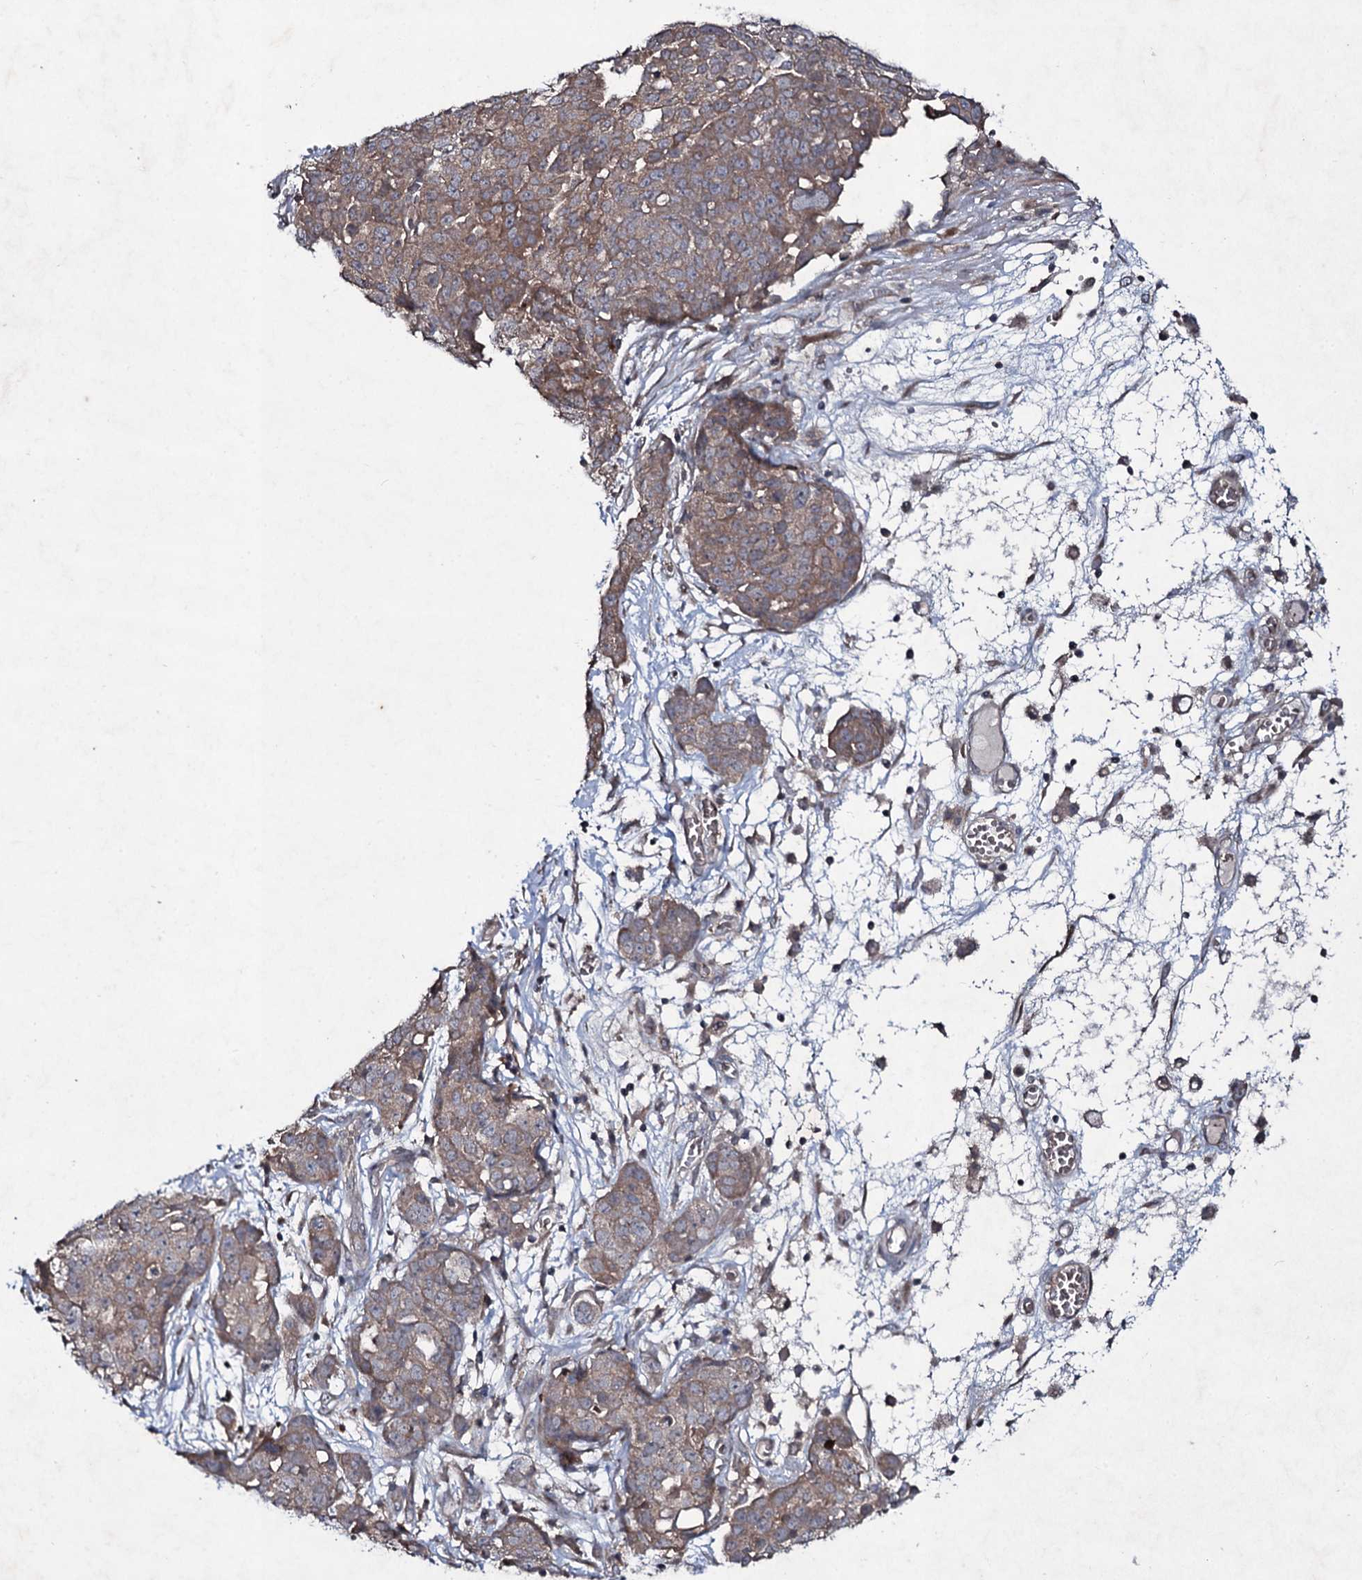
{"staining": {"intensity": "moderate", "quantity": "25%-75%", "location": "cytoplasmic/membranous"}, "tissue": "ovarian cancer", "cell_type": "Tumor cells", "image_type": "cancer", "snomed": [{"axis": "morphology", "description": "Cystadenocarcinoma, serous, NOS"}, {"axis": "topography", "description": "Soft tissue"}, {"axis": "topography", "description": "Ovary"}], "caption": "A high-resolution photomicrograph shows immunohistochemistry (IHC) staining of ovarian cancer (serous cystadenocarcinoma), which demonstrates moderate cytoplasmic/membranous expression in approximately 25%-75% of tumor cells.", "gene": "SNAP23", "patient": {"sex": "female", "age": 57}}